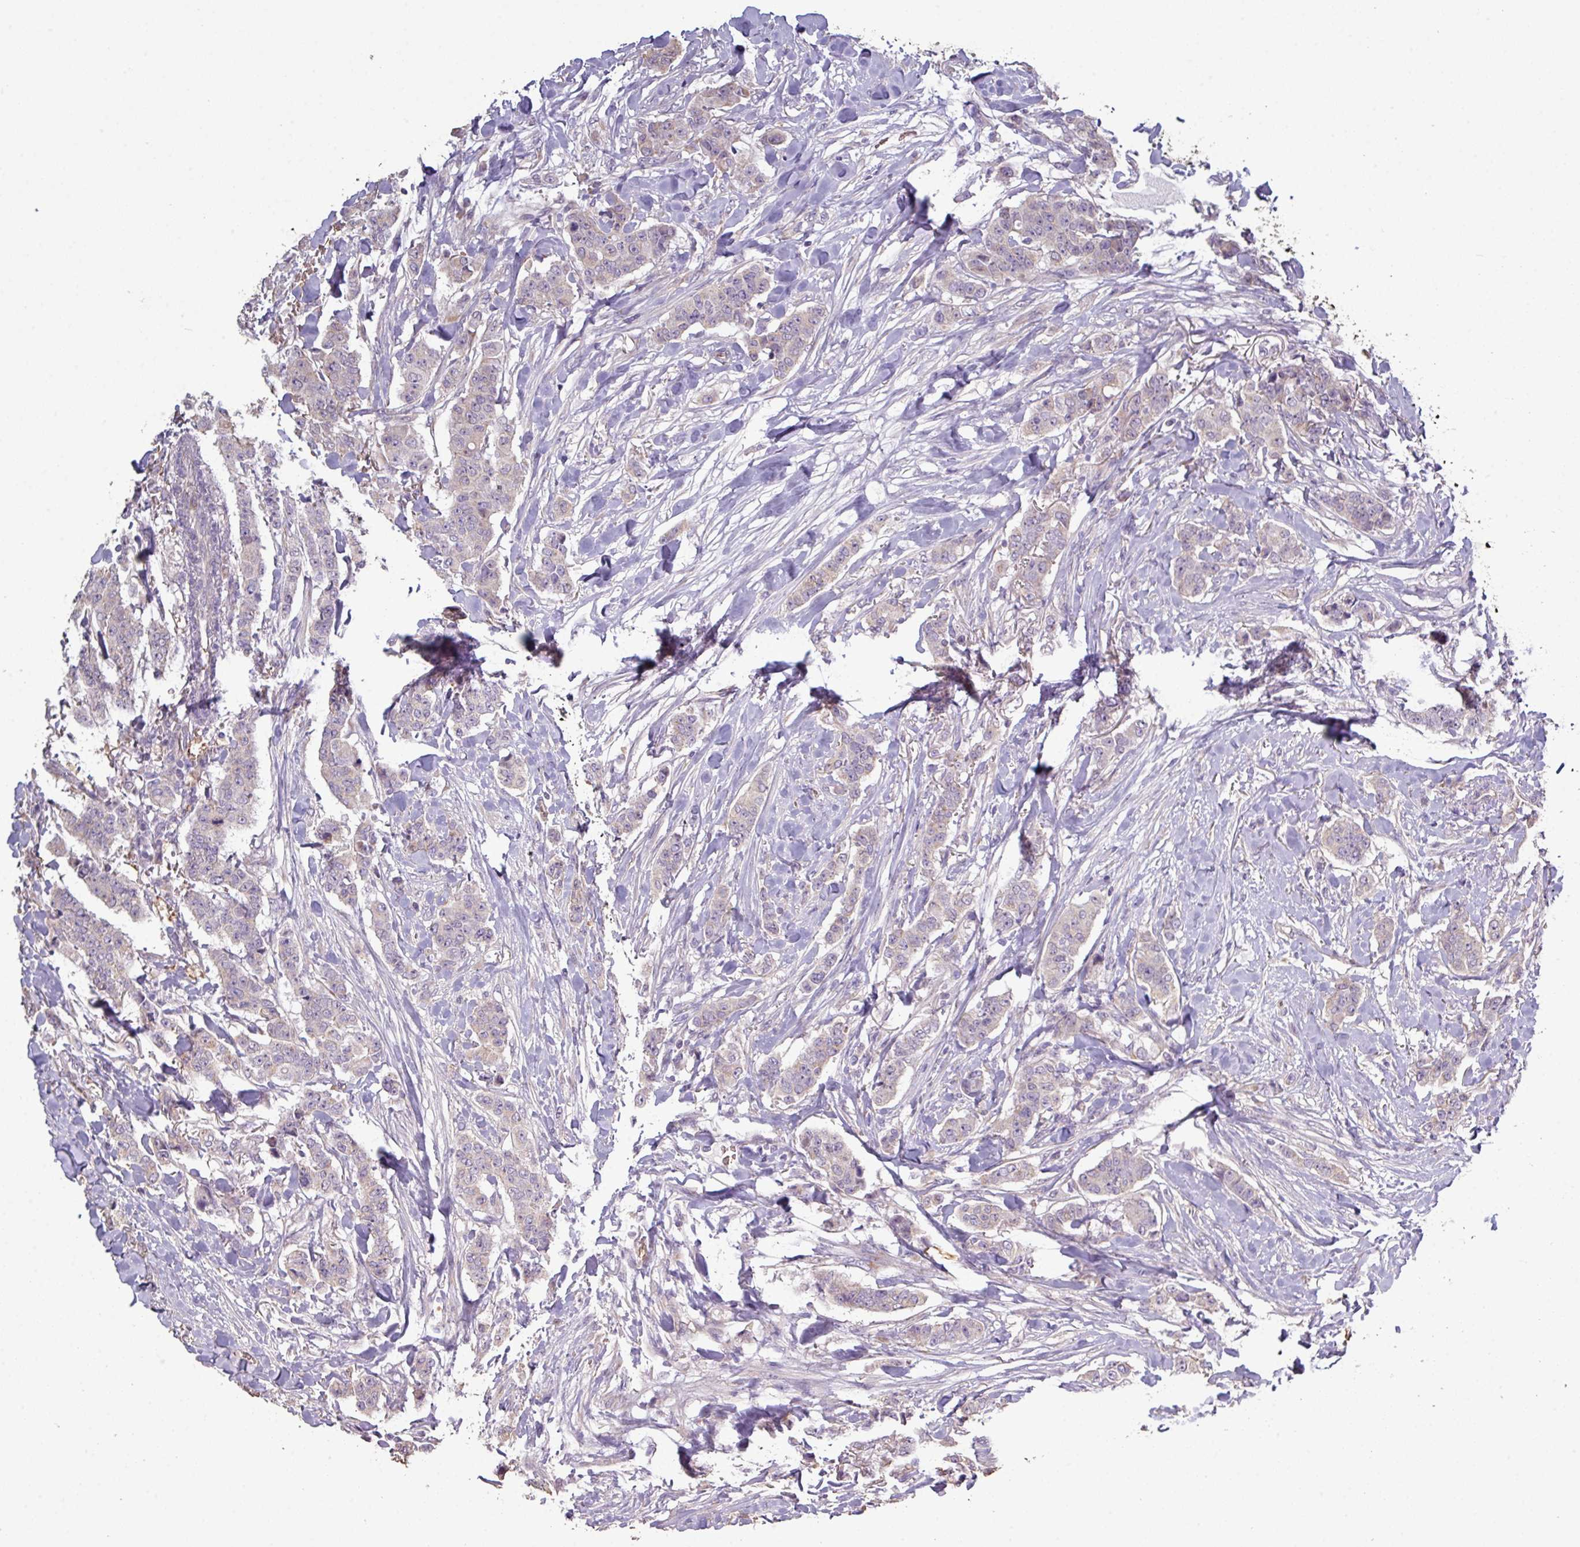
{"staining": {"intensity": "weak", "quantity": "<25%", "location": "cytoplasmic/membranous"}, "tissue": "breast cancer", "cell_type": "Tumor cells", "image_type": "cancer", "snomed": [{"axis": "morphology", "description": "Duct carcinoma"}, {"axis": "topography", "description": "Breast"}], "caption": "Protein analysis of breast cancer shows no significant staining in tumor cells.", "gene": "NHSL2", "patient": {"sex": "female", "age": 40}}